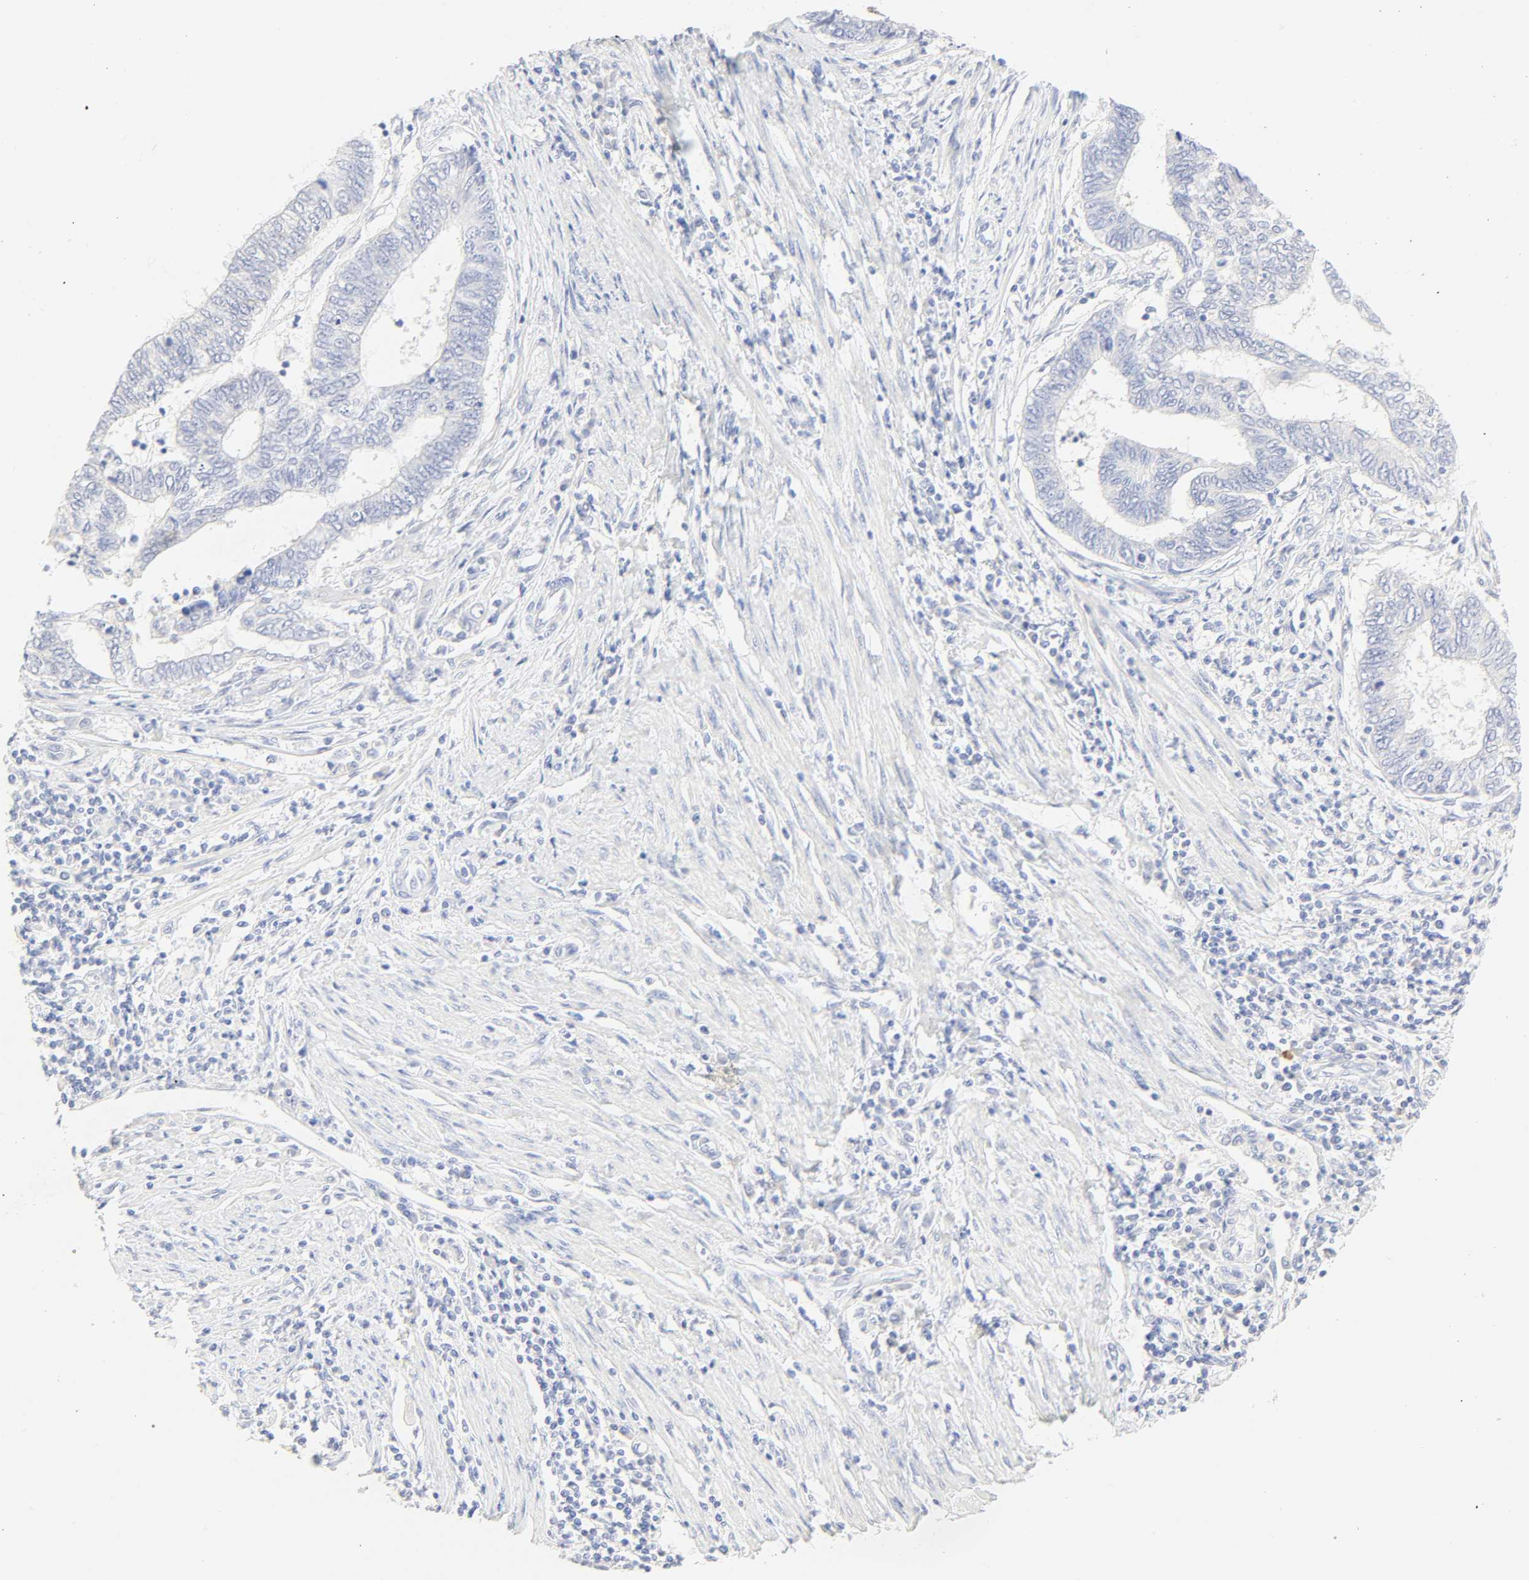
{"staining": {"intensity": "negative", "quantity": "none", "location": "none"}, "tissue": "endometrial cancer", "cell_type": "Tumor cells", "image_type": "cancer", "snomed": [{"axis": "morphology", "description": "Adenocarcinoma, NOS"}, {"axis": "topography", "description": "Uterus"}, {"axis": "topography", "description": "Endometrium"}], "caption": "Immunohistochemistry of endometrial cancer (adenocarcinoma) demonstrates no positivity in tumor cells. (DAB (3,3'-diaminobenzidine) immunohistochemistry with hematoxylin counter stain).", "gene": "SLCO1B3", "patient": {"sex": "female", "age": 70}}